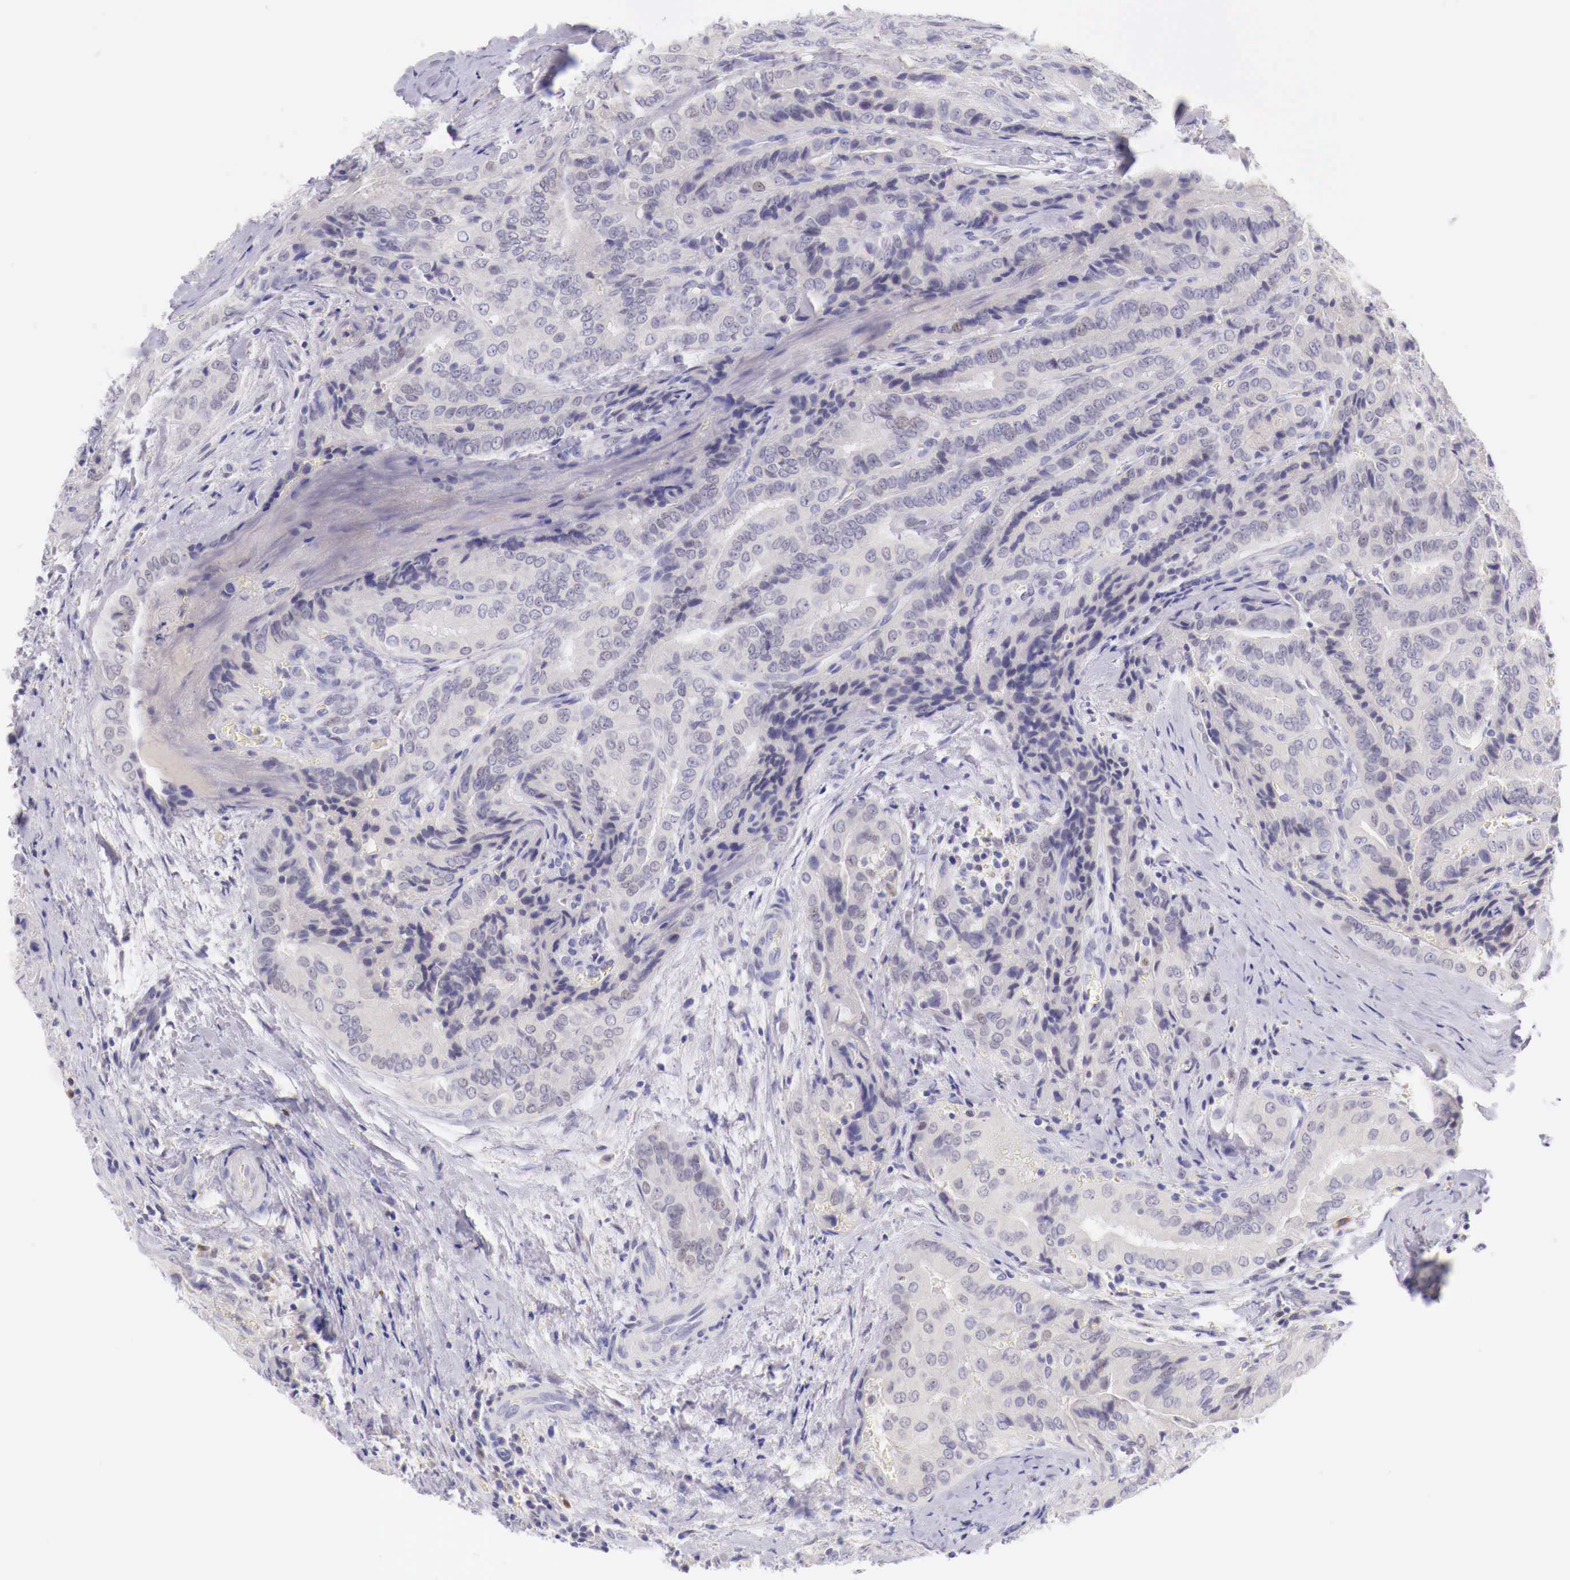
{"staining": {"intensity": "negative", "quantity": "none", "location": "none"}, "tissue": "thyroid cancer", "cell_type": "Tumor cells", "image_type": "cancer", "snomed": [{"axis": "morphology", "description": "Papillary adenocarcinoma, NOS"}, {"axis": "topography", "description": "Thyroid gland"}], "caption": "This is an IHC image of thyroid papillary adenocarcinoma. There is no expression in tumor cells.", "gene": "BCL6", "patient": {"sex": "female", "age": 71}}